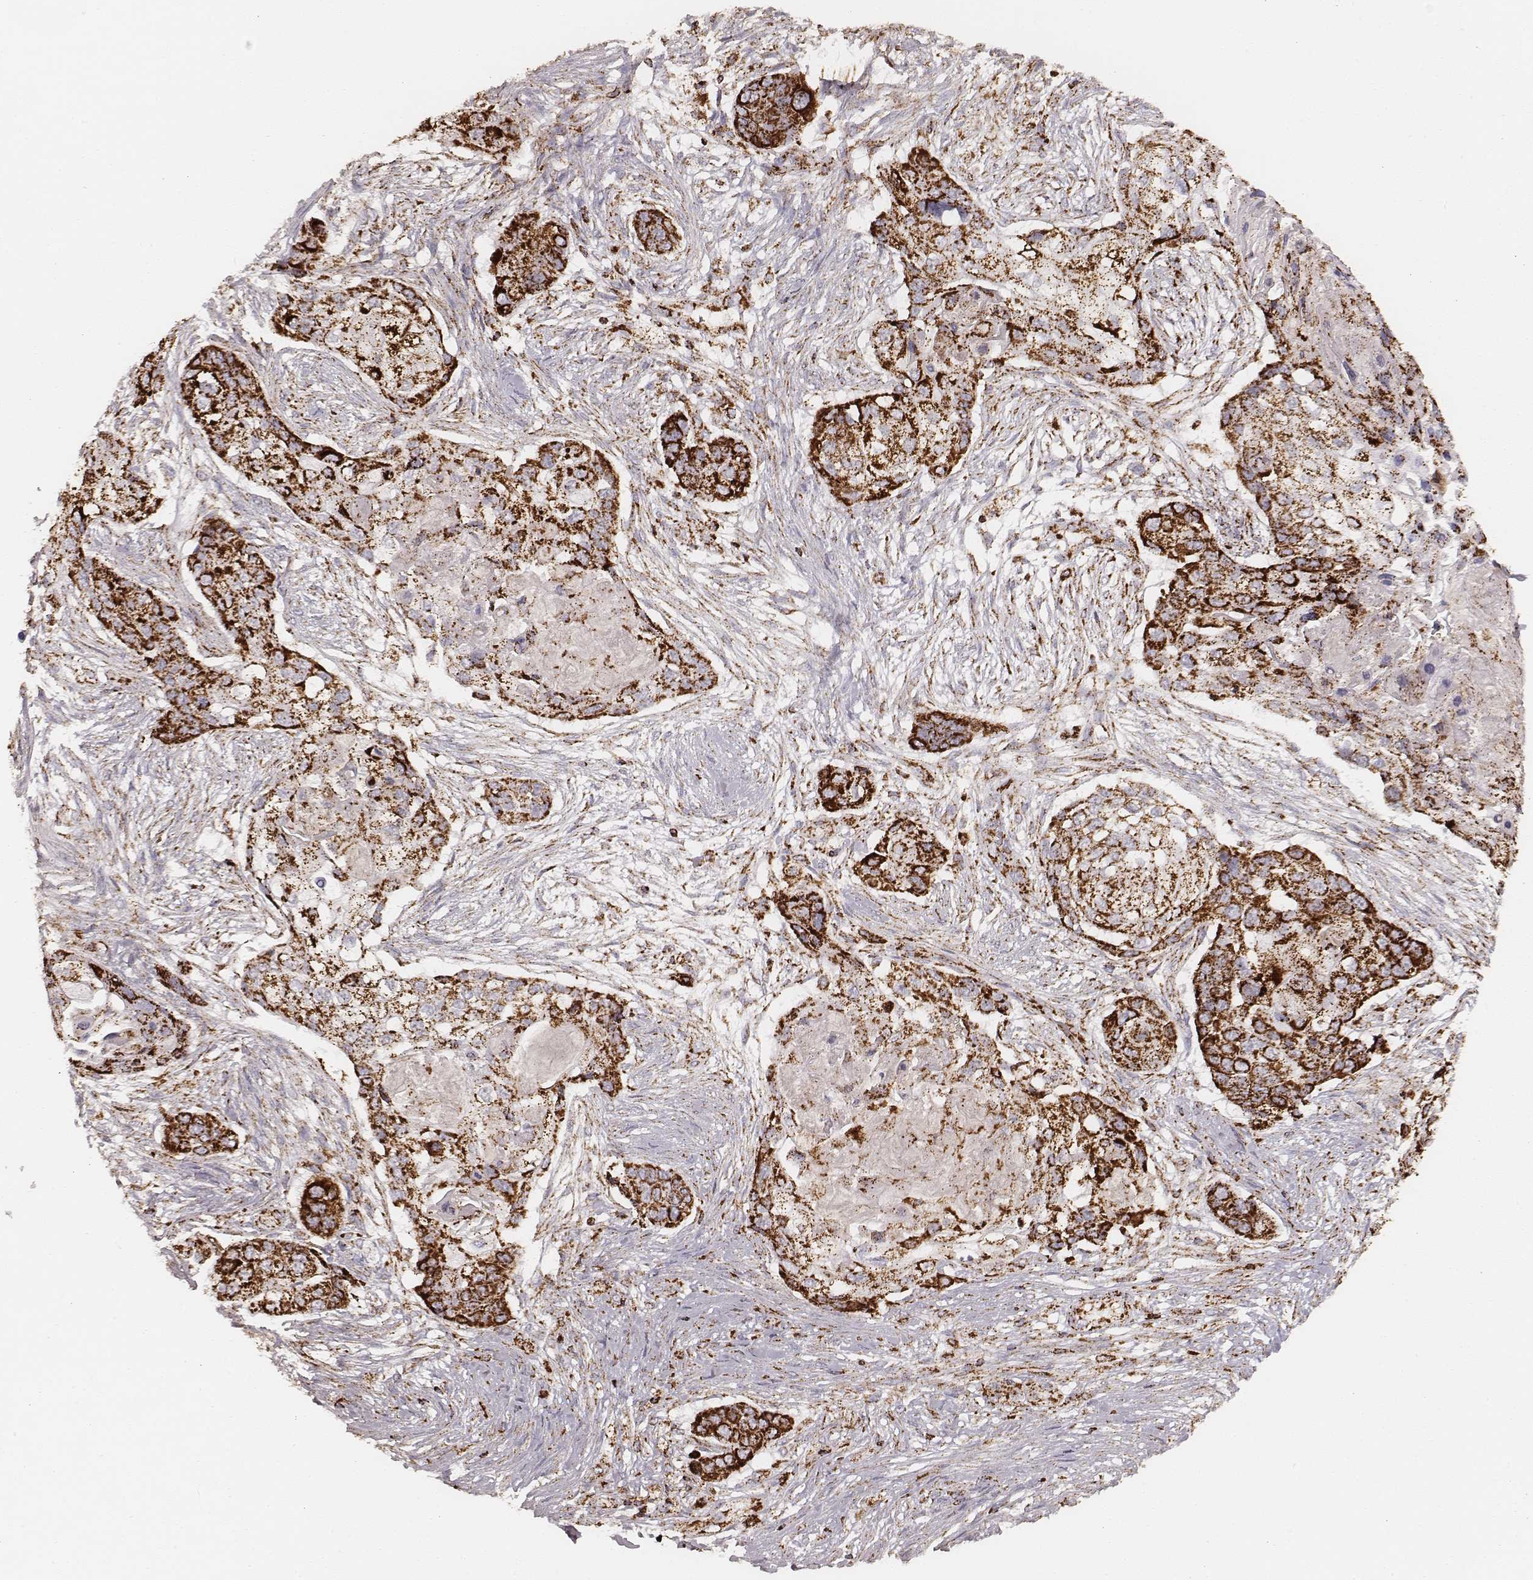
{"staining": {"intensity": "strong", "quantity": ">75%", "location": "cytoplasmic/membranous"}, "tissue": "lung cancer", "cell_type": "Tumor cells", "image_type": "cancer", "snomed": [{"axis": "morphology", "description": "Squamous cell carcinoma, NOS"}, {"axis": "topography", "description": "Lung"}], "caption": "DAB (3,3'-diaminobenzidine) immunohistochemical staining of human lung squamous cell carcinoma displays strong cytoplasmic/membranous protein expression in about >75% of tumor cells.", "gene": "CS", "patient": {"sex": "male", "age": 69}}